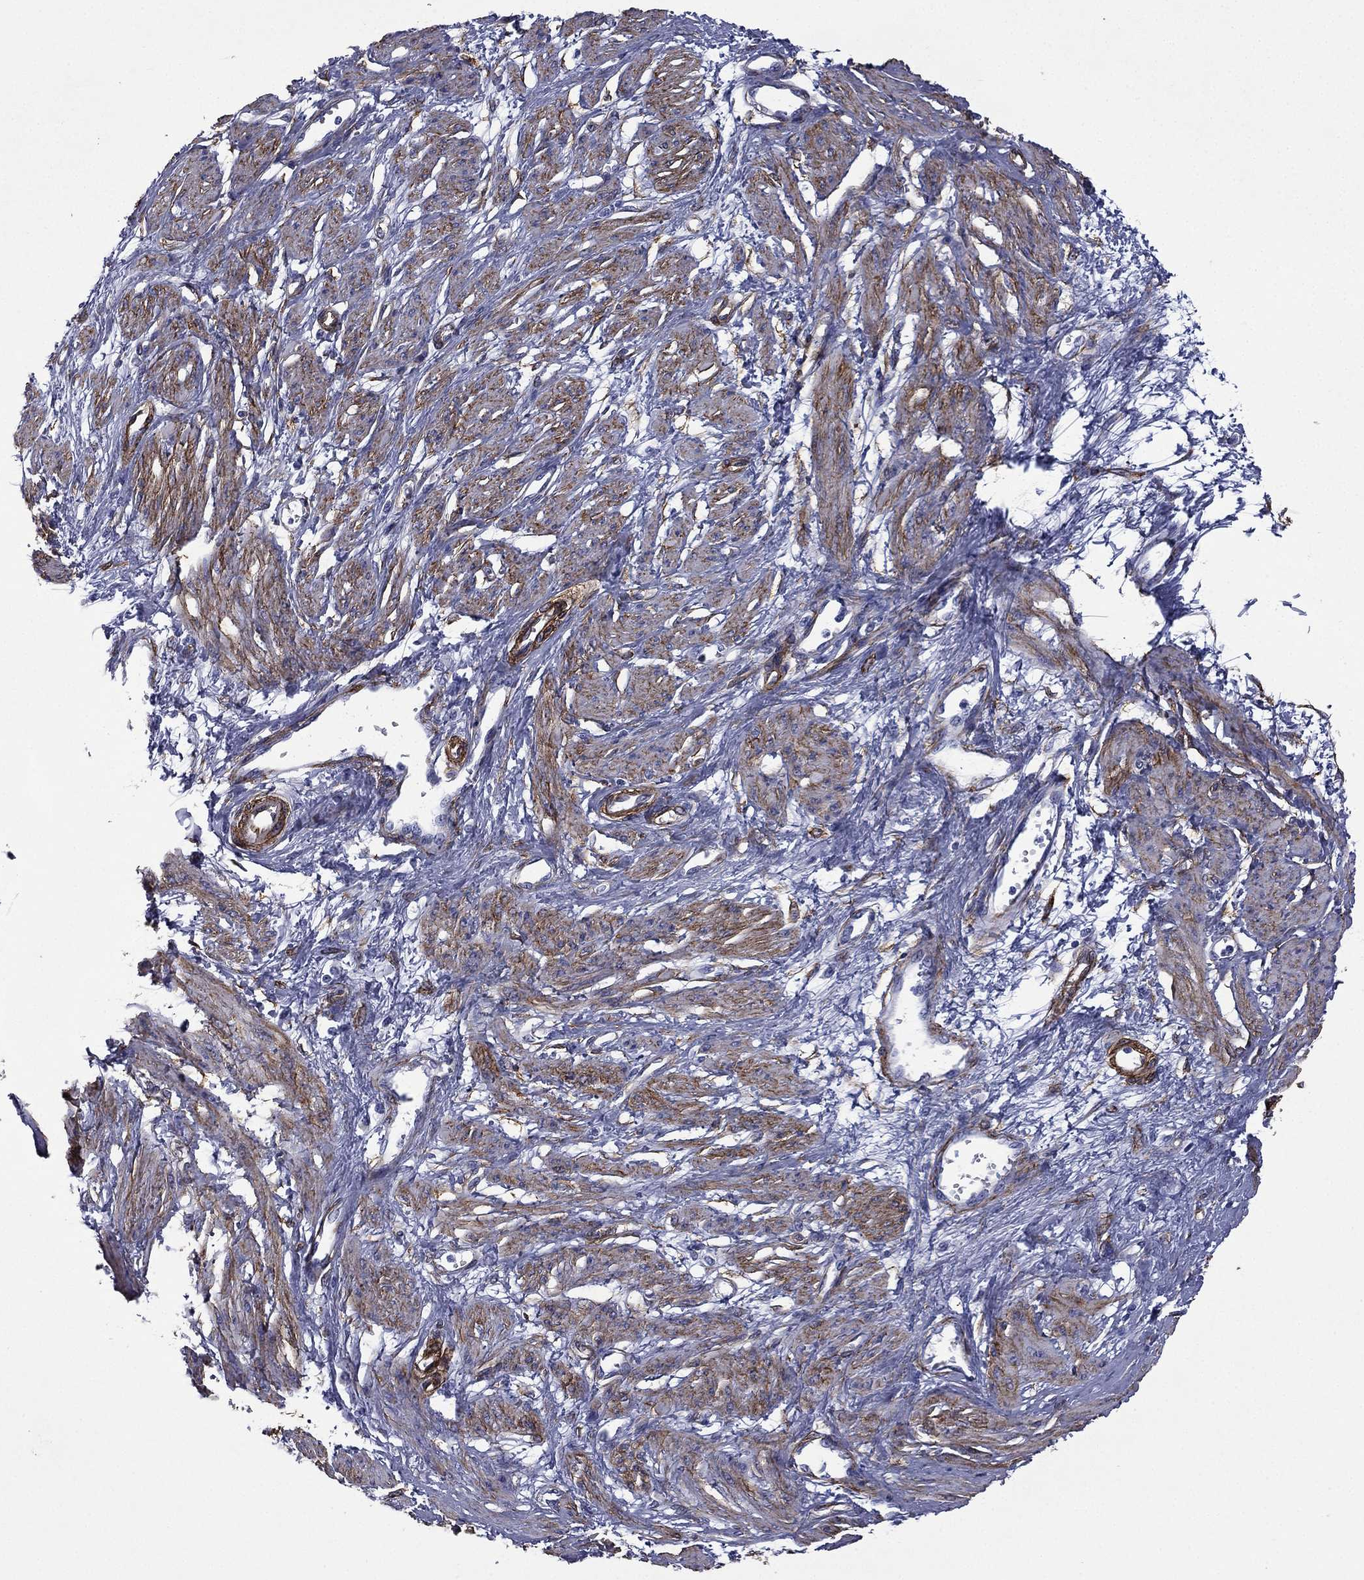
{"staining": {"intensity": "moderate", "quantity": "25%-75%", "location": "cytoplasmic/membranous"}, "tissue": "smooth muscle", "cell_type": "Smooth muscle cells", "image_type": "normal", "snomed": [{"axis": "morphology", "description": "Normal tissue, NOS"}, {"axis": "topography", "description": "Smooth muscle"}, {"axis": "topography", "description": "Uterus"}], "caption": "Immunohistochemistry (DAB) staining of benign smooth muscle shows moderate cytoplasmic/membranous protein expression in approximately 25%-75% of smooth muscle cells.", "gene": "CAVIN3", "patient": {"sex": "female", "age": 39}}